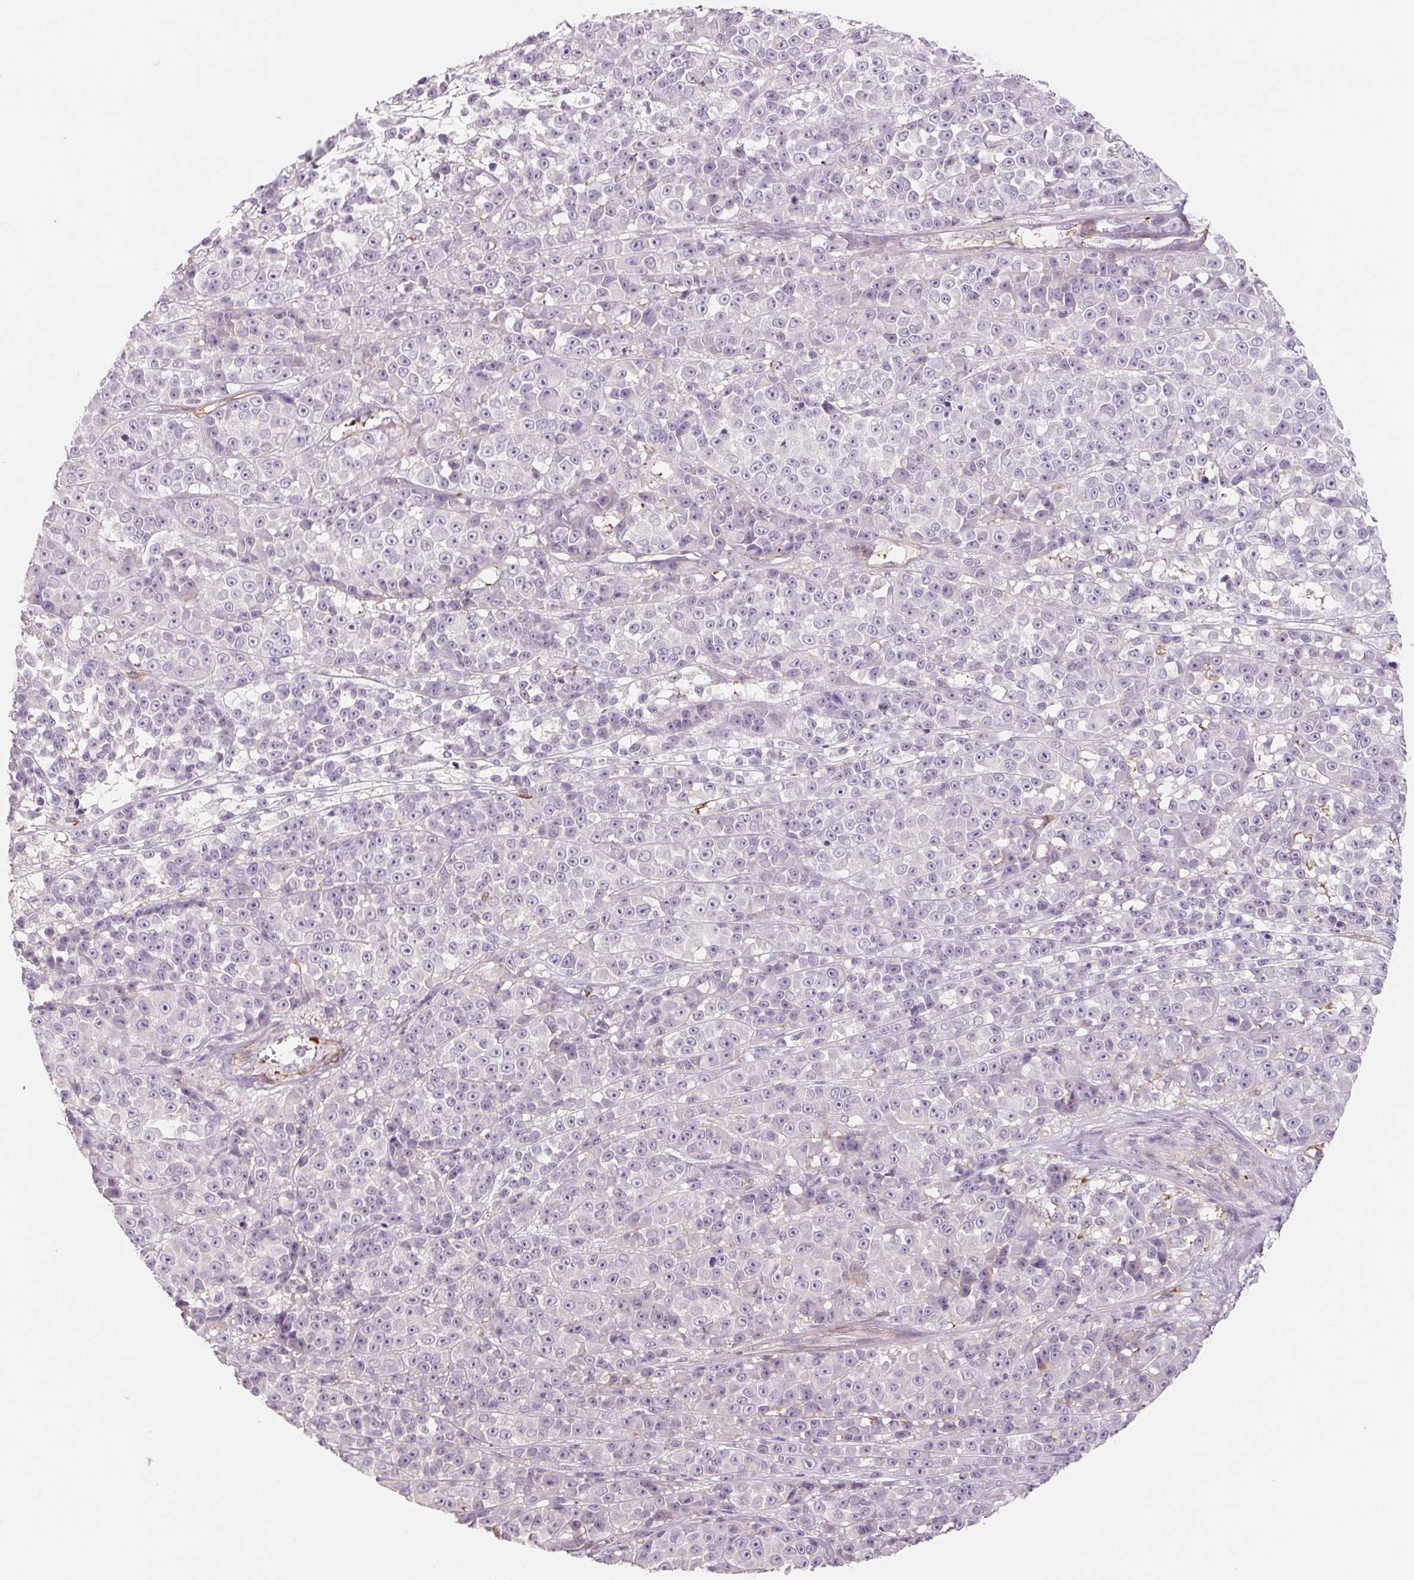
{"staining": {"intensity": "negative", "quantity": "none", "location": "none"}, "tissue": "melanoma", "cell_type": "Tumor cells", "image_type": "cancer", "snomed": [{"axis": "morphology", "description": "Malignant melanoma, NOS"}, {"axis": "topography", "description": "Skin"}, {"axis": "topography", "description": "Skin of back"}], "caption": "Immunohistochemical staining of human melanoma demonstrates no significant staining in tumor cells. (DAB (3,3'-diaminobenzidine) immunohistochemistry (IHC) with hematoxylin counter stain).", "gene": "ANKRD13B", "patient": {"sex": "male", "age": 91}}